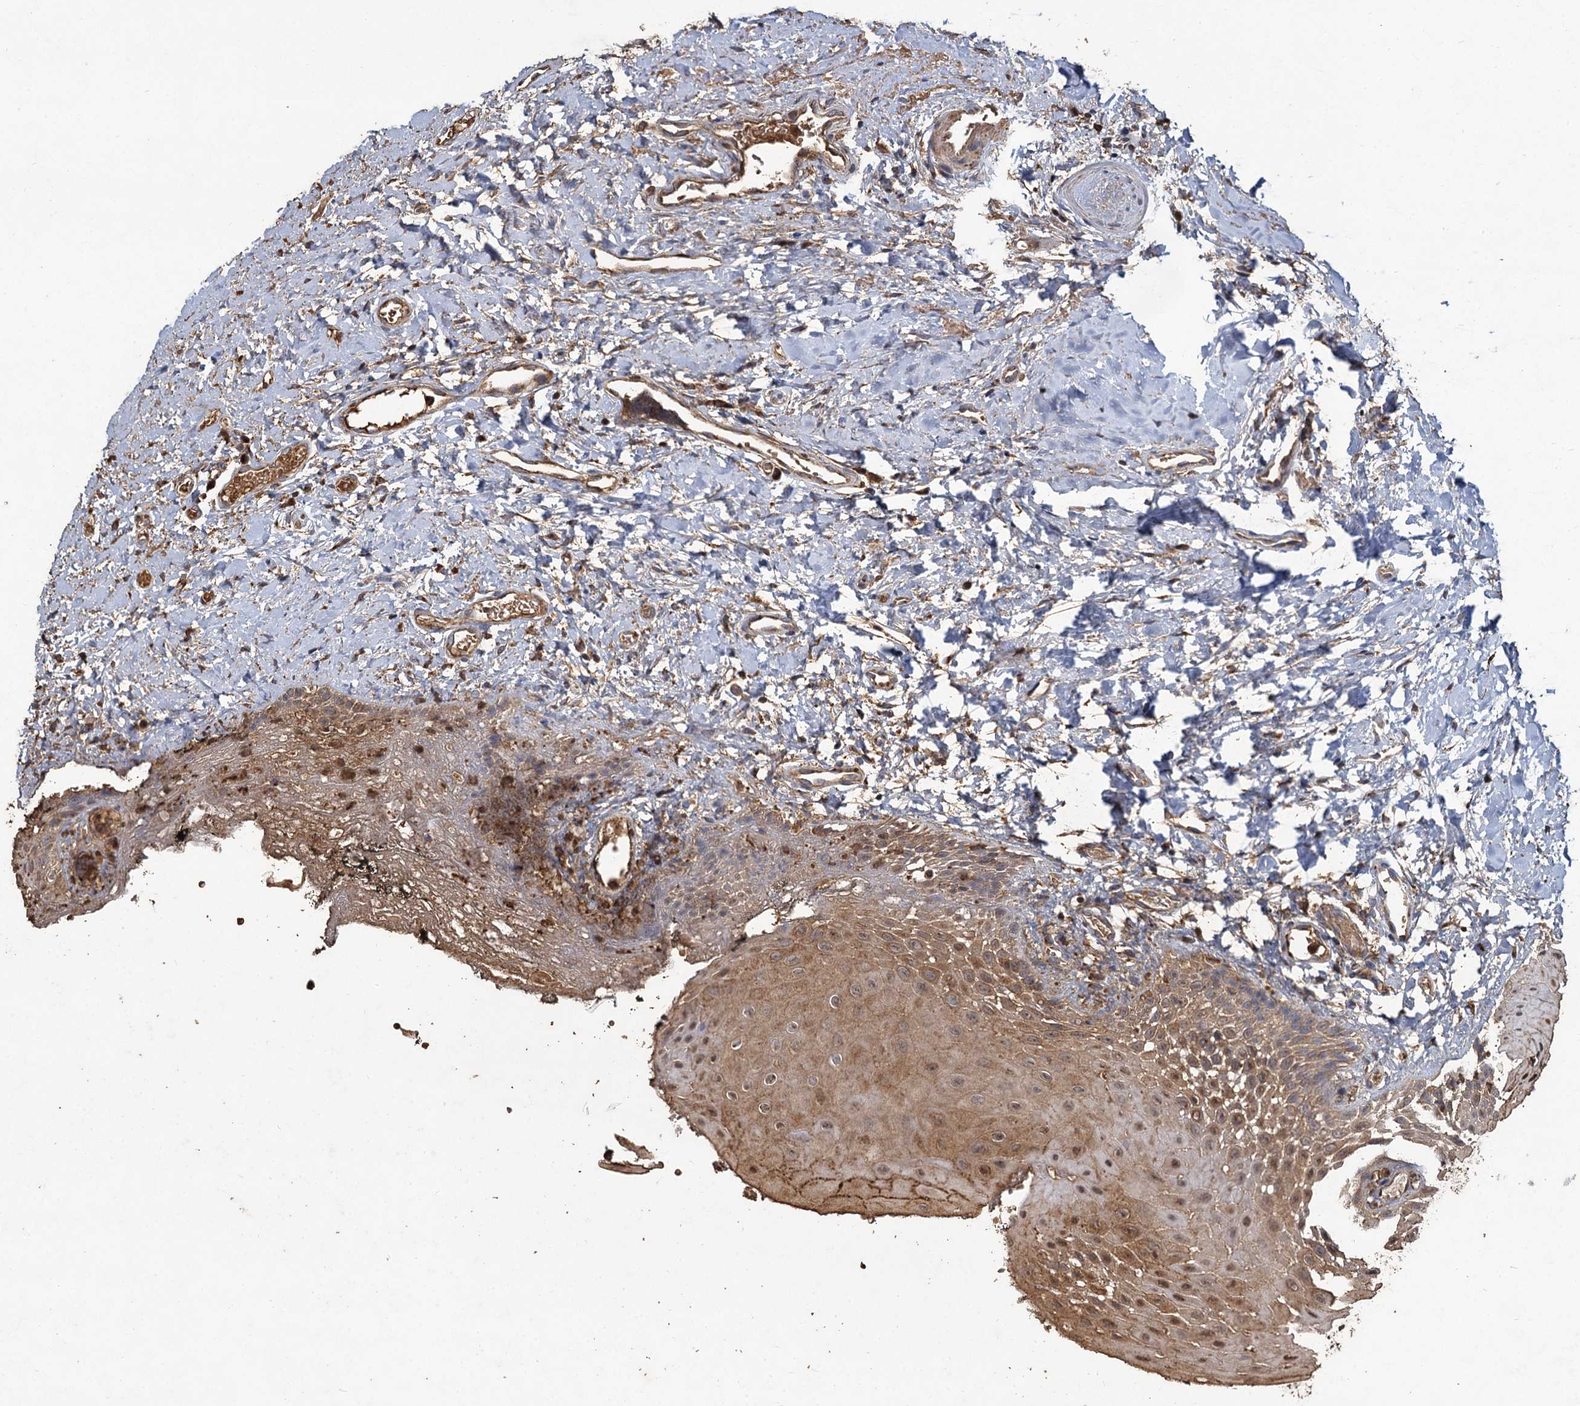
{"staining": {"intensity": "strong", "quantity": ">75%", "location": "cytoplasmic/membranous"}, "tissue": "oral mucosa", "cell_type": "Squamous epithelial cells", "image_type": "normal", "snomed": [{"axis": "morphology", "description": "Normal tissue, NOS"}, {"axis": "topography", "description": "Oral tissue"}], "caption": "Squamous epithelial cells reveal high levels of strong cytoplasmic/membranous staining in about >75% of cells in benign oral mucosa.", "gene": "GCLC", "patient": {"sex": "male", "age": 74}}